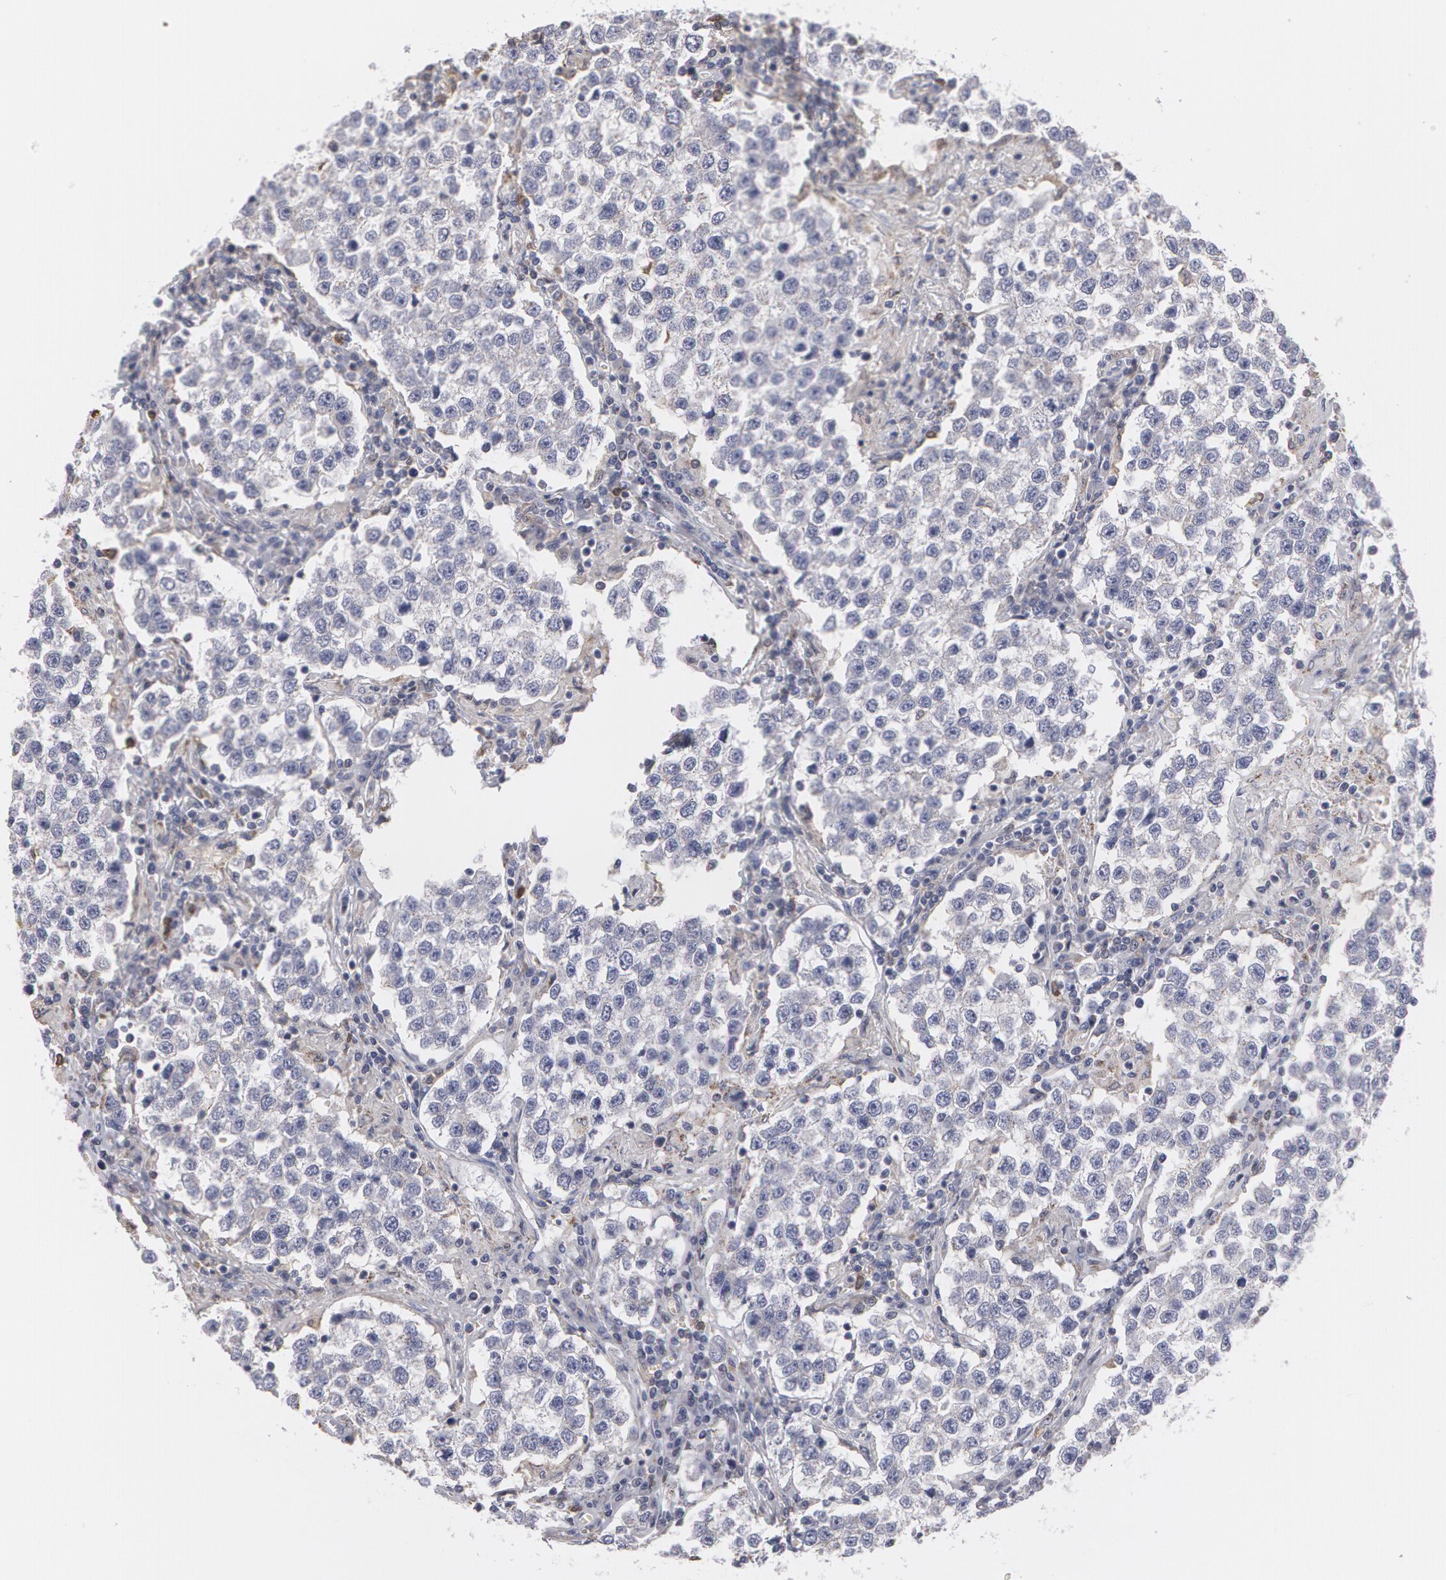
{"staining": {"intensity": "weak", "quantity": "<25%", "location": "cytoplasmic/membranous"}, "tissue": "testis cancer", "cell_type": "Tumor cells", "image_type": "cancer", "snomed": [{"axis": "morphology", "description": "Seminoma, NOS"}, {"axis": "topography", "description": "Testis"}], "caption": "This is an immunohistochemistry (IHC) photomicrograph of testis cancer (seminoma). There is no staining in tumor cells.", "gene": "CAT", "patient": {"sex": "male", "age": 36}}